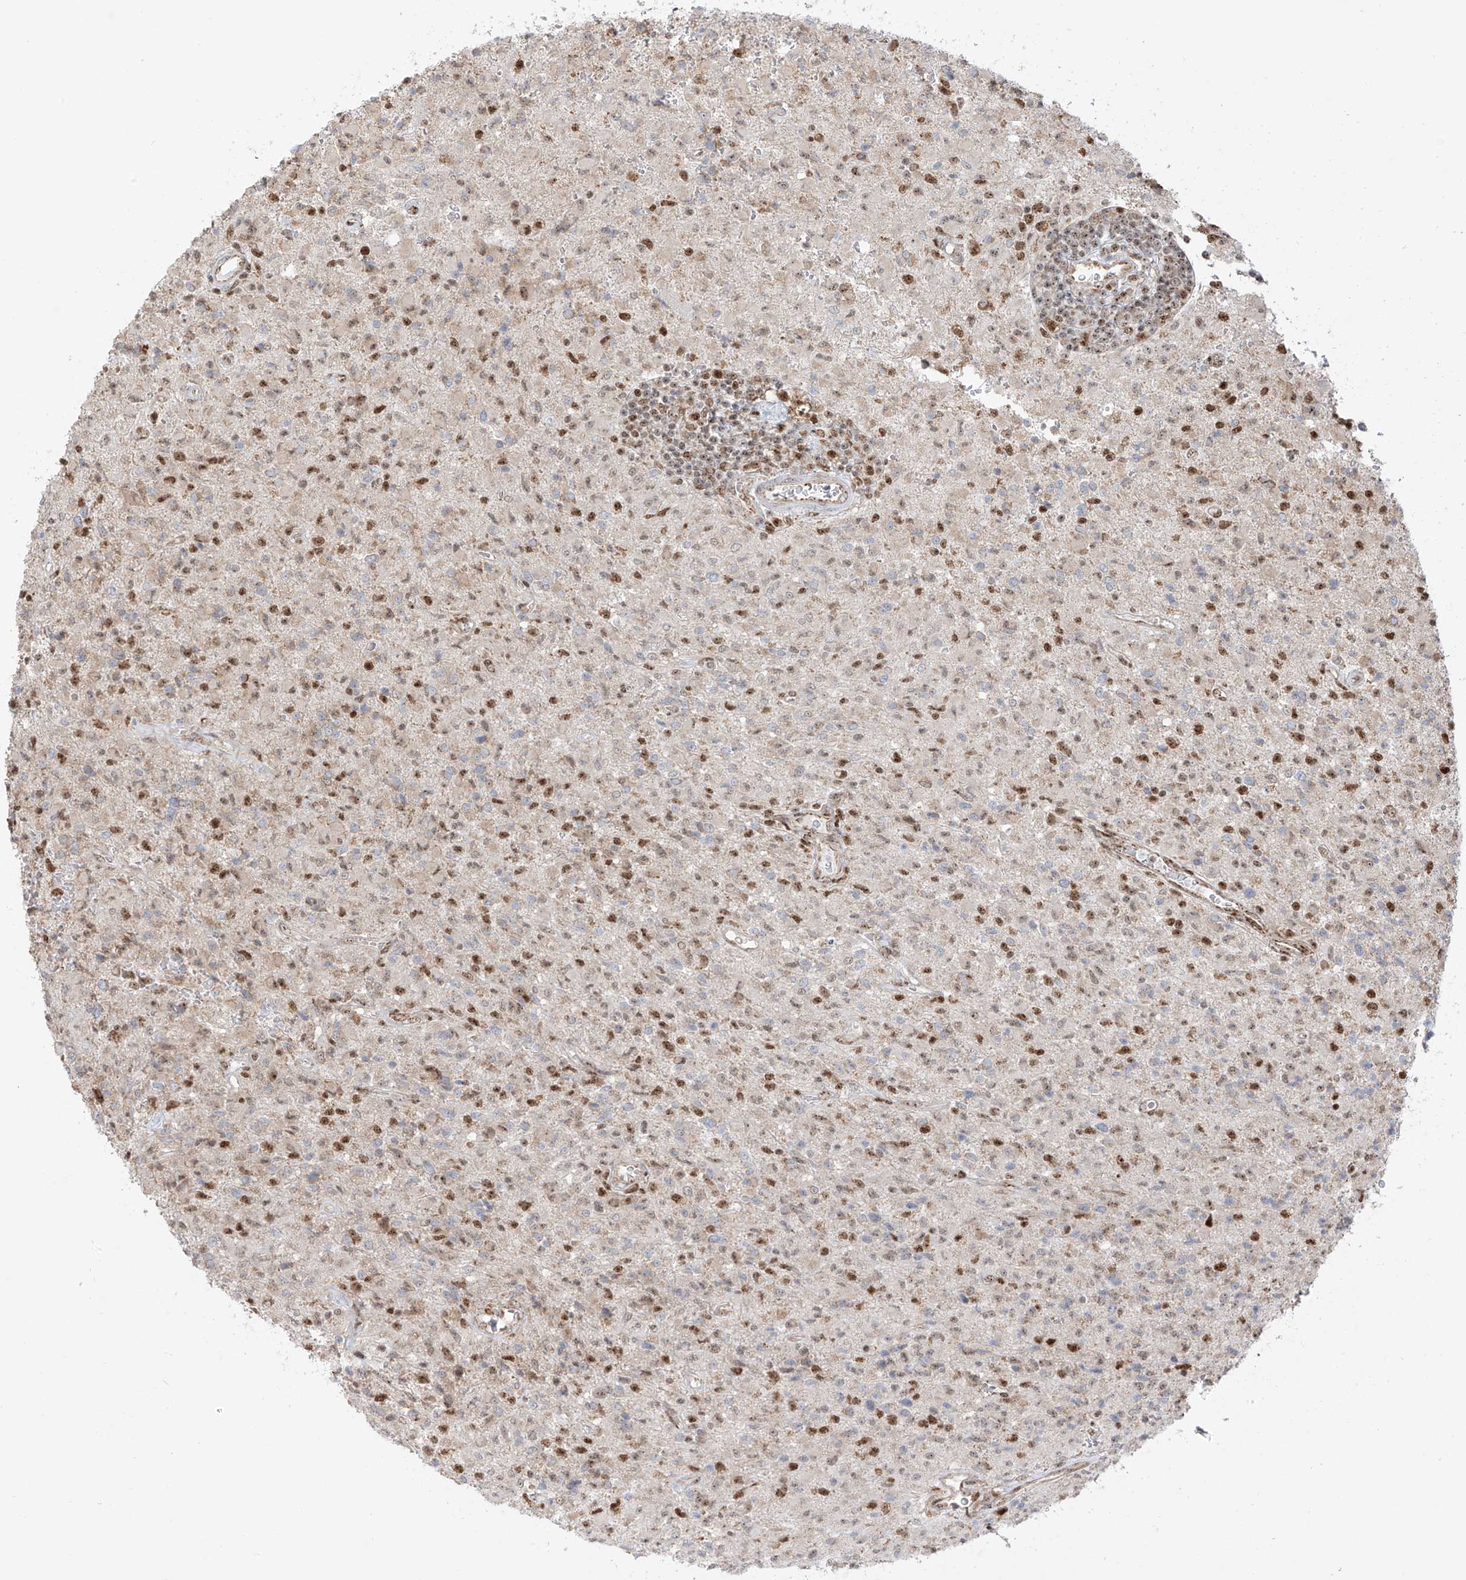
{"staining": {"intensity": "moderate", "quantity": "25%-75%", "location": "nuclear"}, "tissue": "glioma", "cell_type": "Tumor cells", "image_type": "cancer", "snomed": [{"axis": "morphology", "description": "Glioma, malignant, High grade"}, {"axis": "topography", "description": "Brain"}], "caption": "Malignant glioma (high-grade) tissue demonstrates moderate nuclear positivity in approximately 25%-75% of tumor cells, visualized by immunohistochemistry.", "gene": "ZBTB8A", "patient": {"sex": "female", "age": 57}}